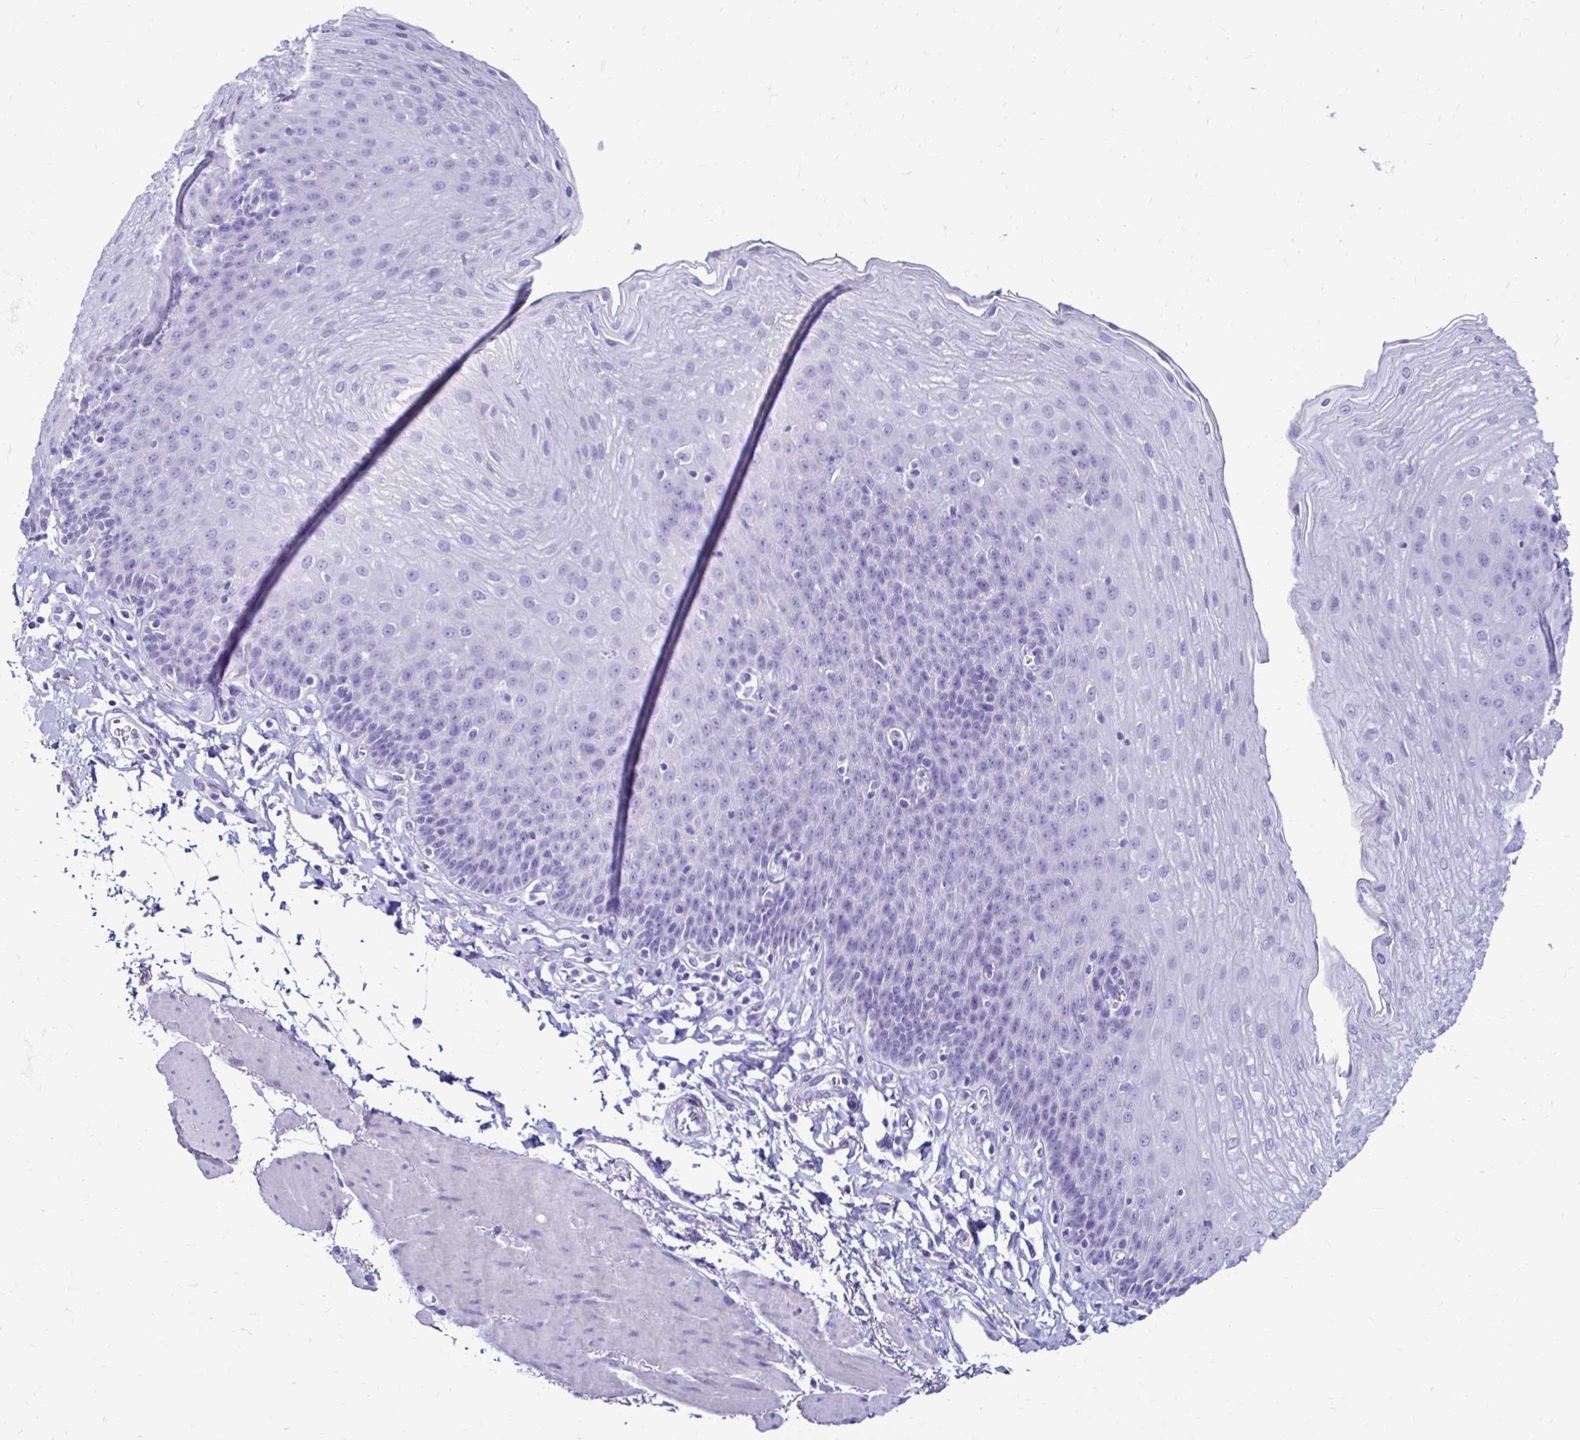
{"staining": {"intensity": "negative", "quantity": "none", "location": "none"}, "tissue": "esophagus", "cell_type": "Squamous epithelial cells", "image_type": "normal", "snomed": [{"axis": "morphology", "description": "Normal tissue, NOS"}, {"axis": "topography", "description": "Esophagus"}], "caption": "Immunohistochemistry of unremarkable esophagus reveals no positivity in squamous epithelial cells. The staining was performed using DAB (3,3'-diaminobenzidine) to visualize the protein expression in brown, while the nuclei were stained in blue with hematoxylin (Magnification: 20x).", "gene": "CST5", "patient": {"sex": "female", "age": 81}}